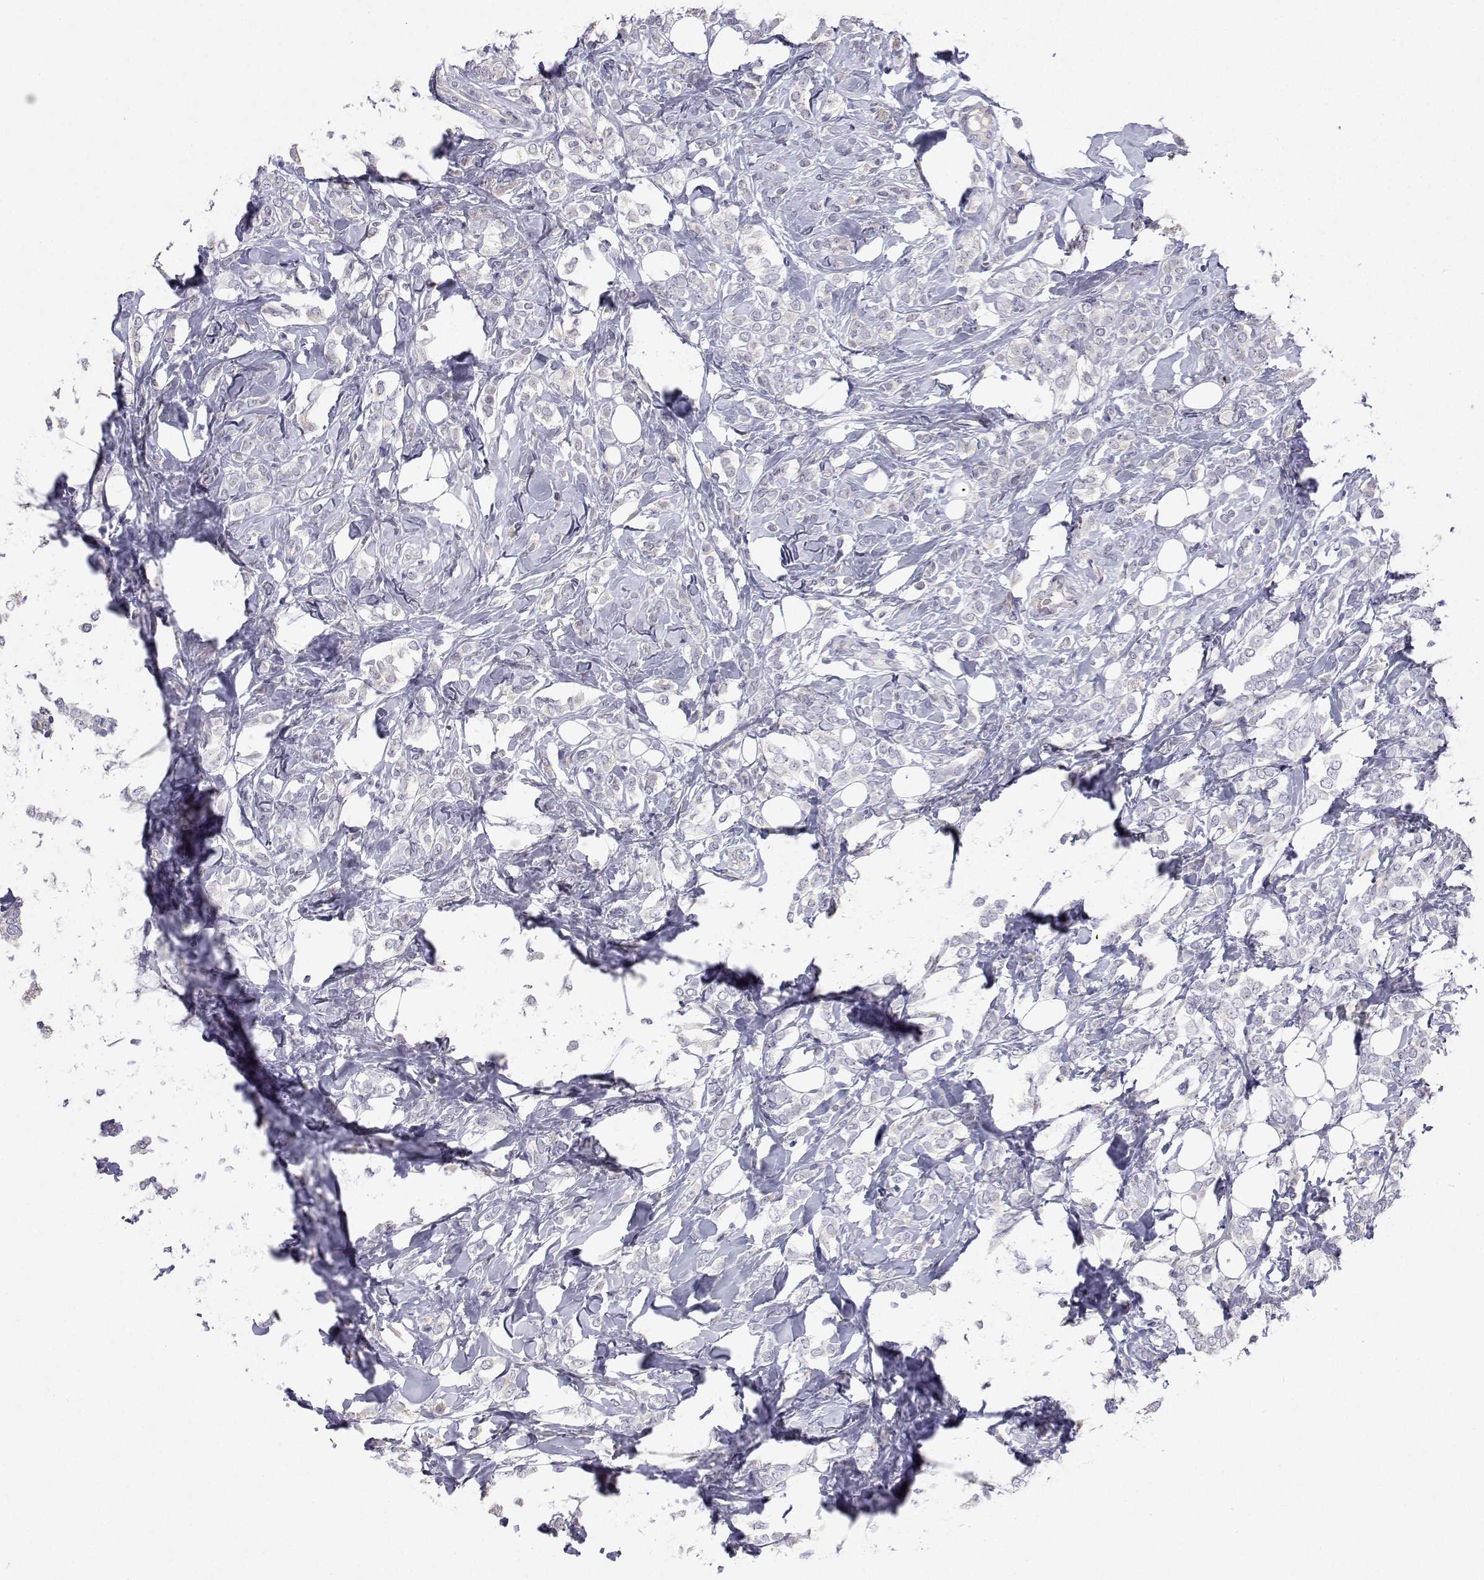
{"staining": {"intensity": "negative", "quantity": "none", "location": "none"}, "tissue": "breast cancer", "cell_type": "Tumor cells", "image_type": "cancer", "snomed": [{"axis": "morphology", "description": "Lobular carcinoma"}, {"axis": "topography", "description": "Breast"}], "caption": "This is a photomicrograph of IHC staining of lobular carcinoma (breast), which shows no expression in tumor cells.", "gene": "ANKRD65", "patient": {"sex": "female", "age": 49}}